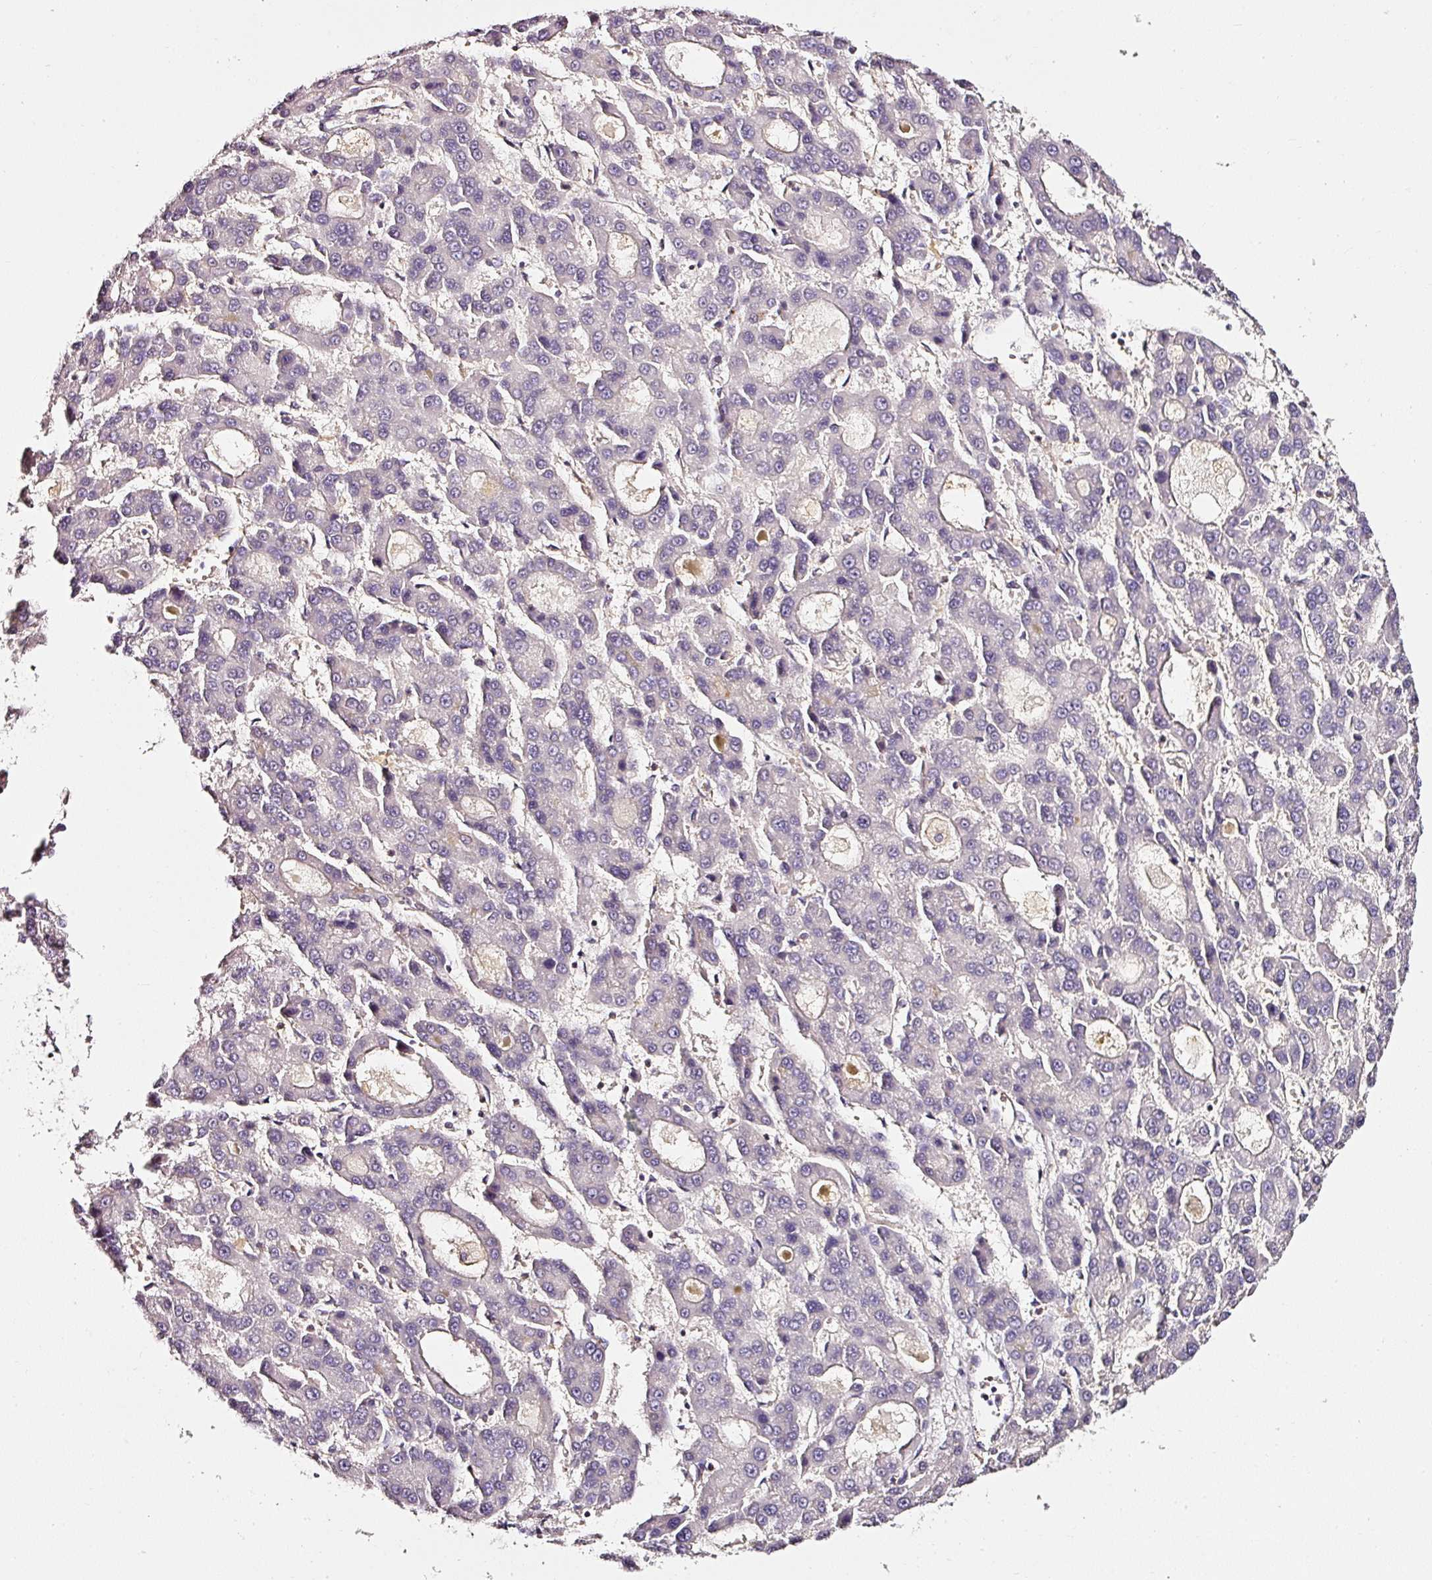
{"staining": {"intensity": "negative", "quantity": "none", "location": "none"}, "tissue": "liver cancer", "cell_type": "Tumor cells", "image_type": "cancer", "snomed": [{"axis": "morphology", "description": "Carcinoma, Hepatocellular, NOS"}, {"axis": "topography", "description": "Liver"}], "caption": "An image of liver cancer (hepatocellular carcinoma) stained for a protein shows no brown staining in tumor cells.", "gene": "CD47", "patient": {"sex": "male", "age": 70}}